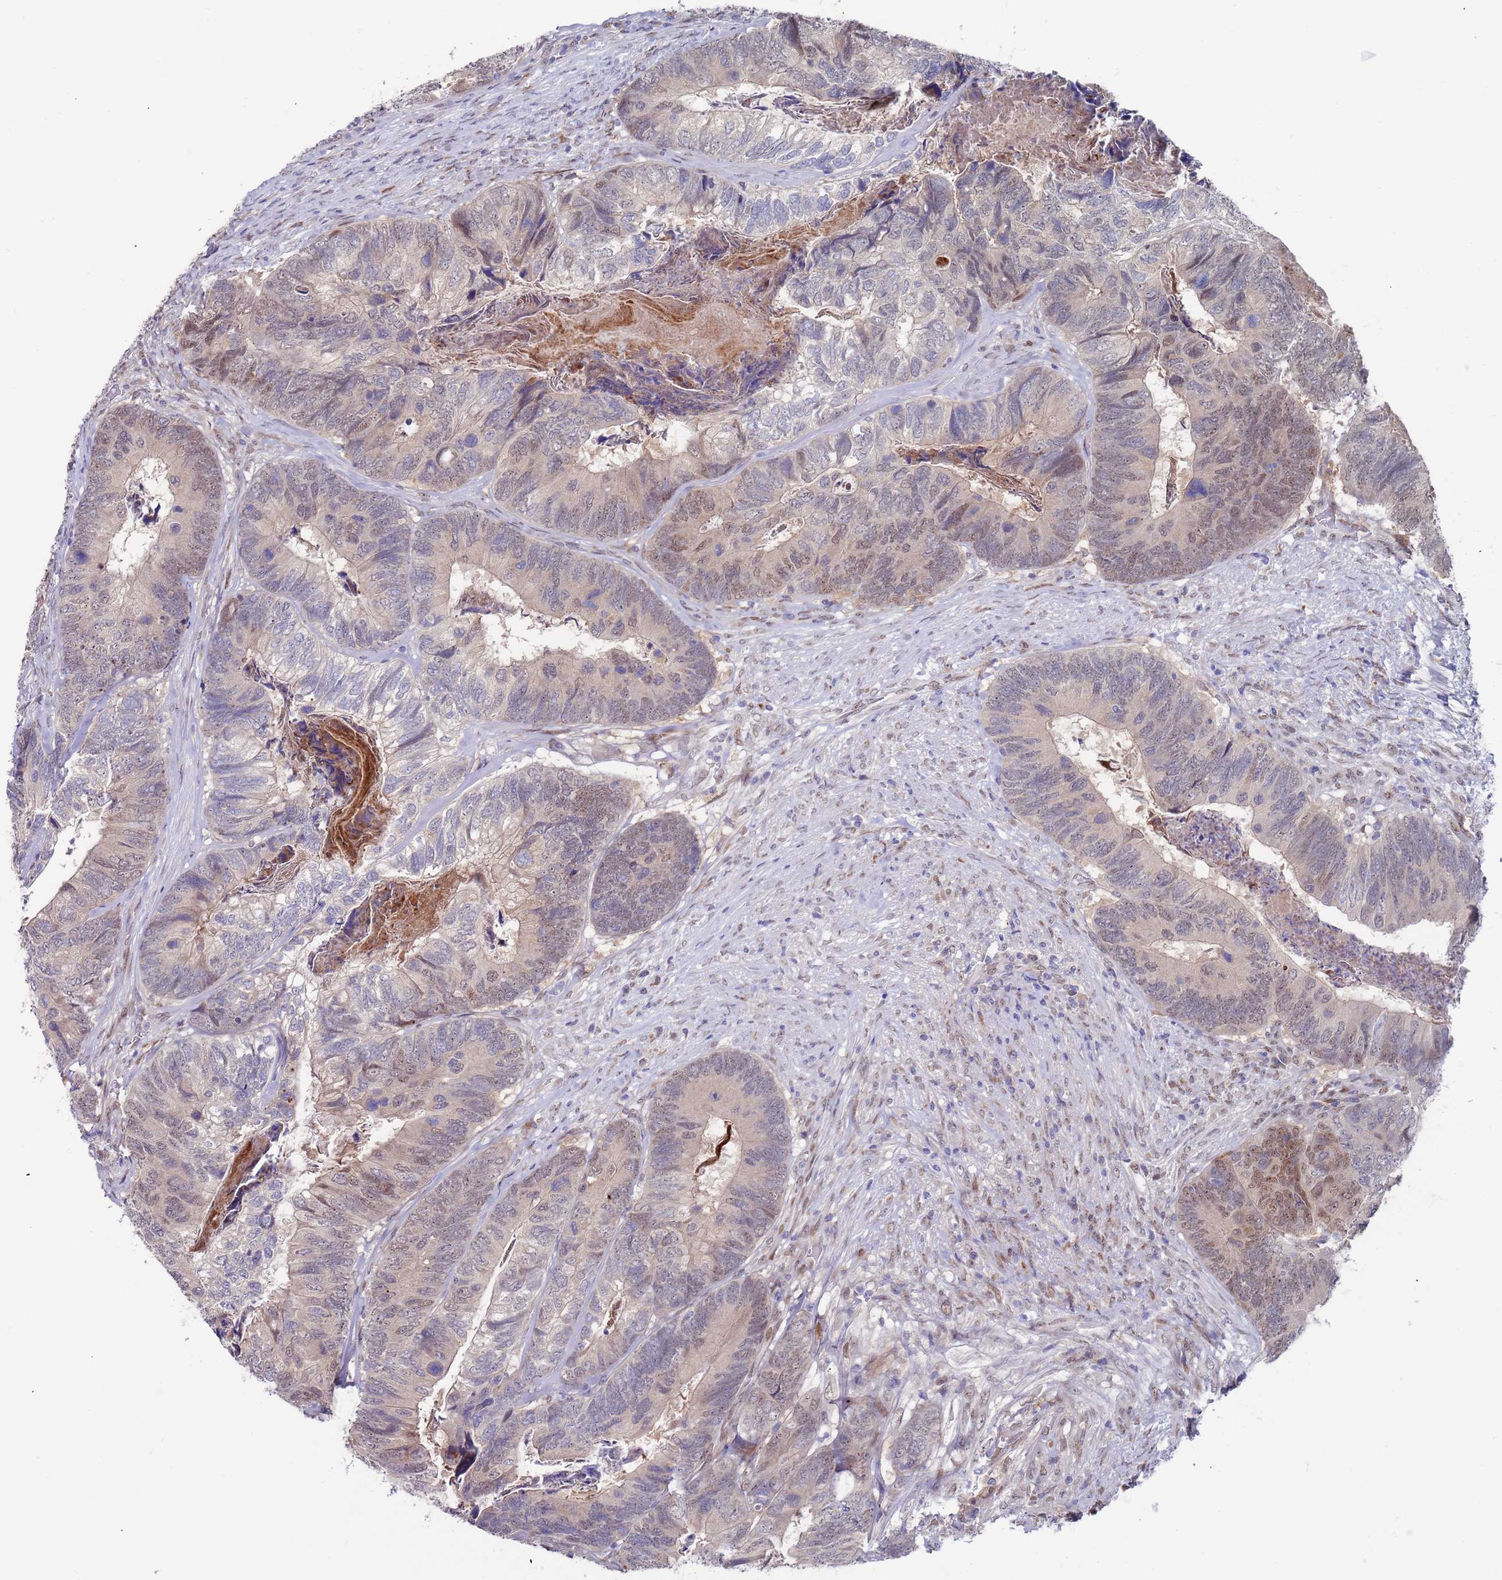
{"staining": {"intensity": "weak", "quantity": "<25%", "location": "nuclear"}, "tissue": "colorectal cancer", "cell_type": "Tumor cells", "image_type": "cancer", "snomed": [{"axis": "morphology", "description": "Adenocarcinoma, NOS"}, {"axis": "topography", "description": "Colon"}], "caption": "Immunohistochemistry photomicrograph of neoplastic tissue: colorectal cancer stained with DAB exhibits no significant protein staining in tumor cells.", "gene": "FBXO27", "patient": {"sex": "female", "age": 67}}